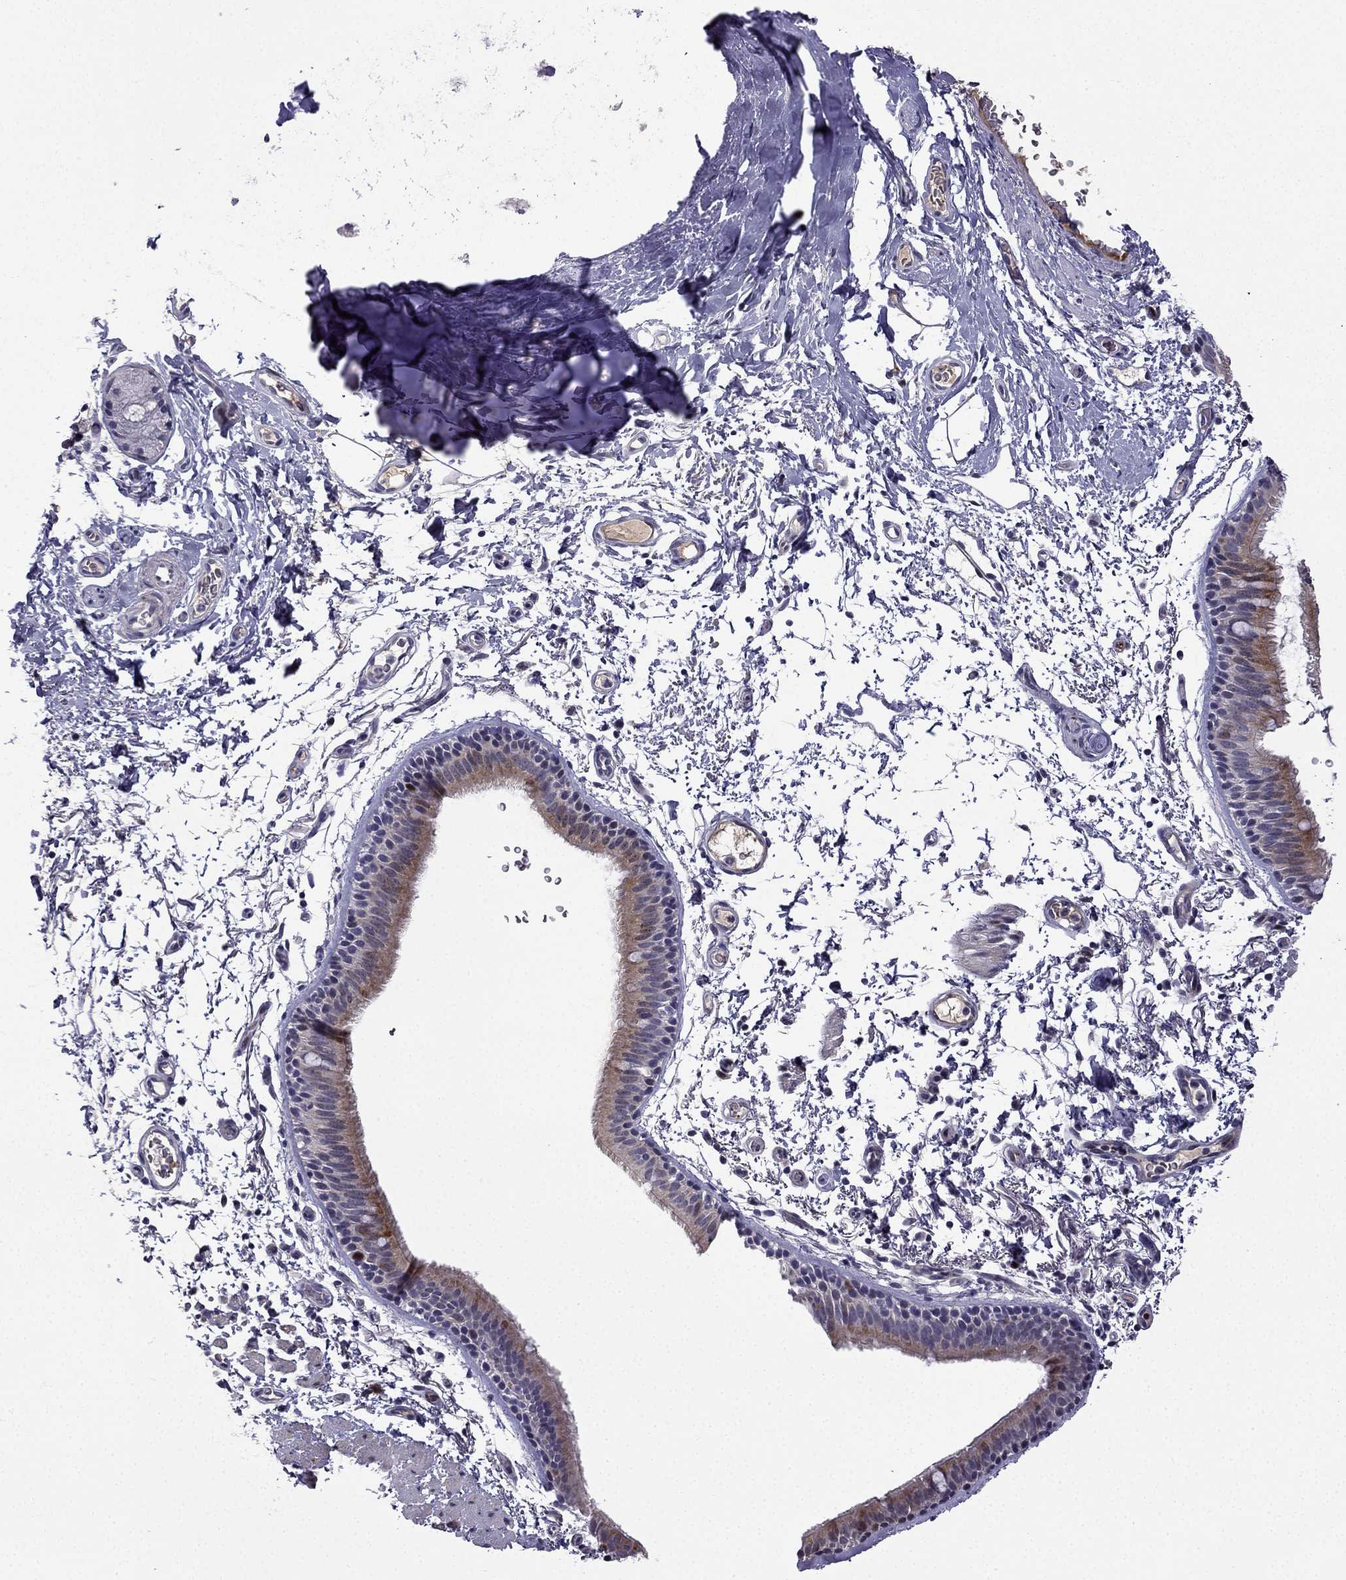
{"staining": {"intensity": "moderate", "quantity": ">75%", "location": "cytoplasmic/membranous"}, "tissue": "bronchus", "cell_type": "Respiratory epithelial cells", "image_type": "normal", "snomed": [{"axis": "morphology", "description": "Normal tissue, NOS"}, {"axis": "topography", "description": "Lymph node"}, {"axis": "topography", "description": "Bronchus"}], "caption": "Immunohistochemical staining of unremarkable human bronchus displays moderate cytoplasmic/membranous protein positivity in about >75% of respiratory epithelial cells.", "gene": "UHRF1", "patient": {"sex": "female", "age": 70}}